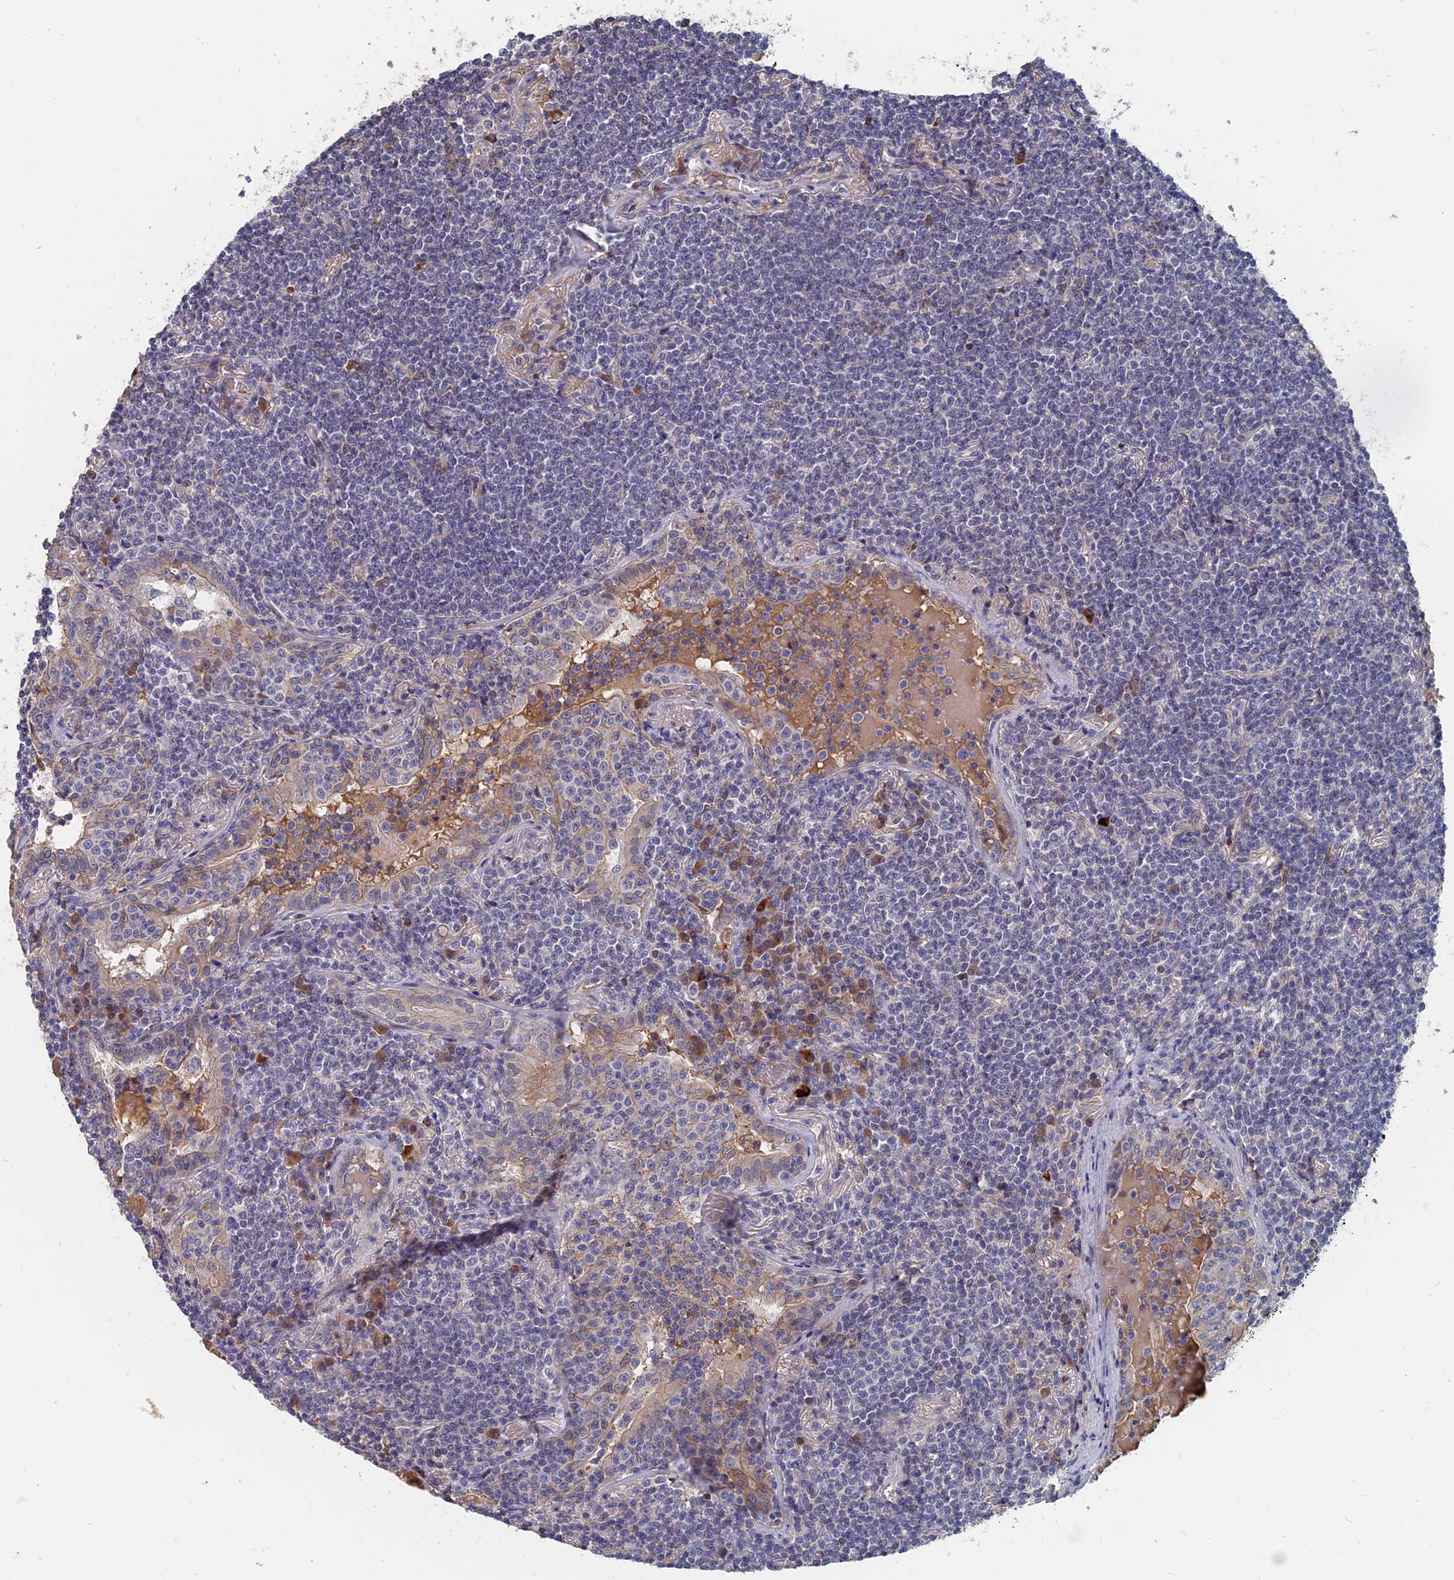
{"staining": {"intensity": "negative", "quantity": "none", "location": "none"}, "tissue": "lymphoma", "cell_type": "Tumor cells", "image_type": "cancer", "snomed": [{"axis": "morphology", "description": "Malignant lymphoma, non-Hodgkin's type, Low grade"}, {"axis": "topography", "description": "Lung"}], "caption": "Malignant lymphoma, non-Hodgkin's type (low-grade) was stained to show a protein in brown. There is no significant positivity in tumor cells.", "gene": "SLC33A1", "patient": {"sex": "female", "age": 71}}